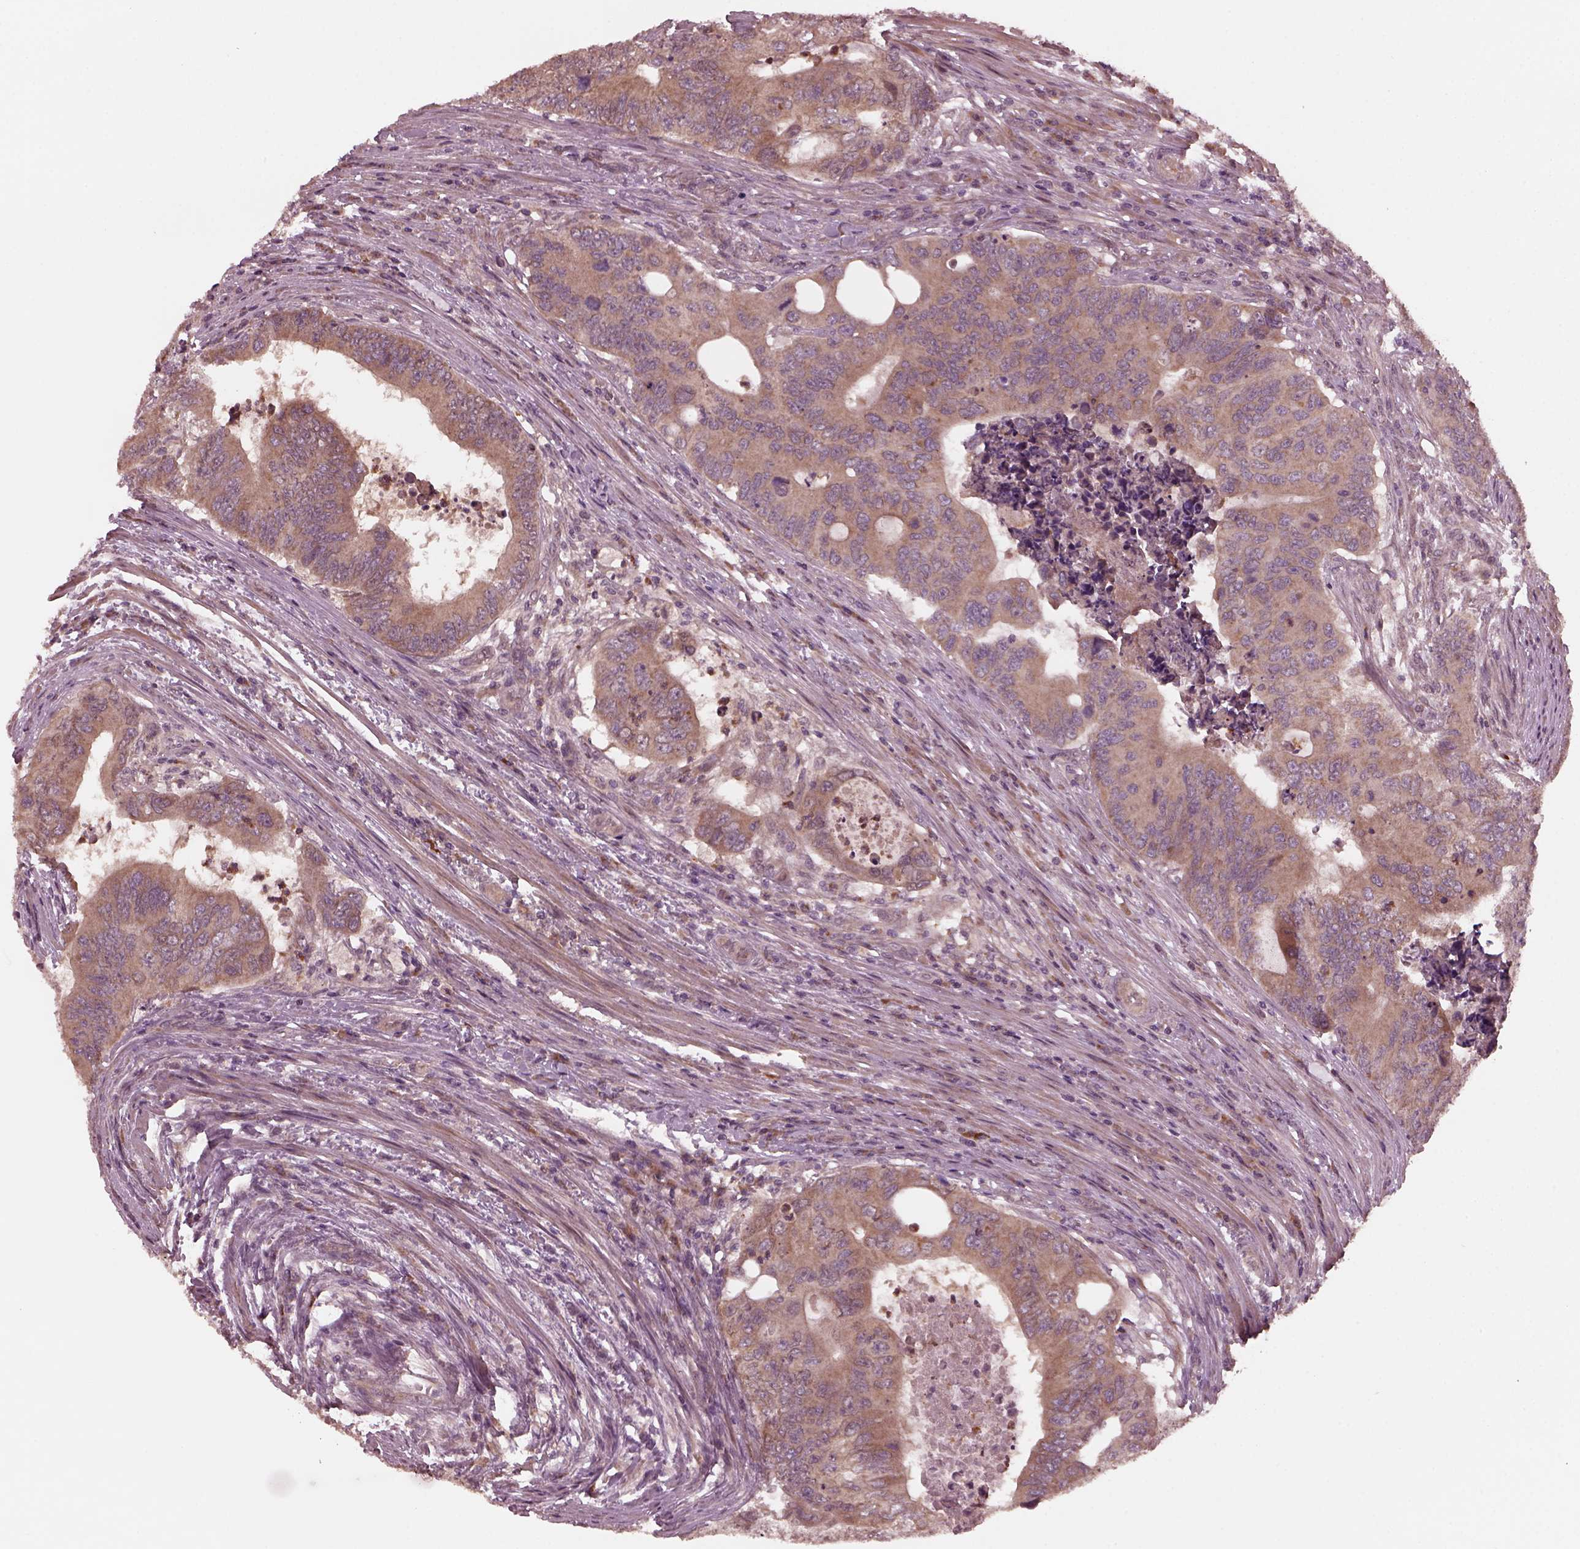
{"staining": {"intensity": "weak", "quantity": "25%-75%", "location": "cytoplasmic/membranous"}, "tissue": "colorectal cancer", "cell_type": "Tumor cells", "image_type": "cancer", "snomed": [{"axis": "morphology", "description": "Adenocarcinoma, NOS"}, {"axis": "topography", "description": "Colon"}], "caption": "Protein expression analysis of human adenocarcinoma (colorectal) reveals weak cytoplasmic/membranous positivity in about 25%-75% of tumor cells.", "gene": "FAF2", "patient": {"sex": "male", "age": 53}}